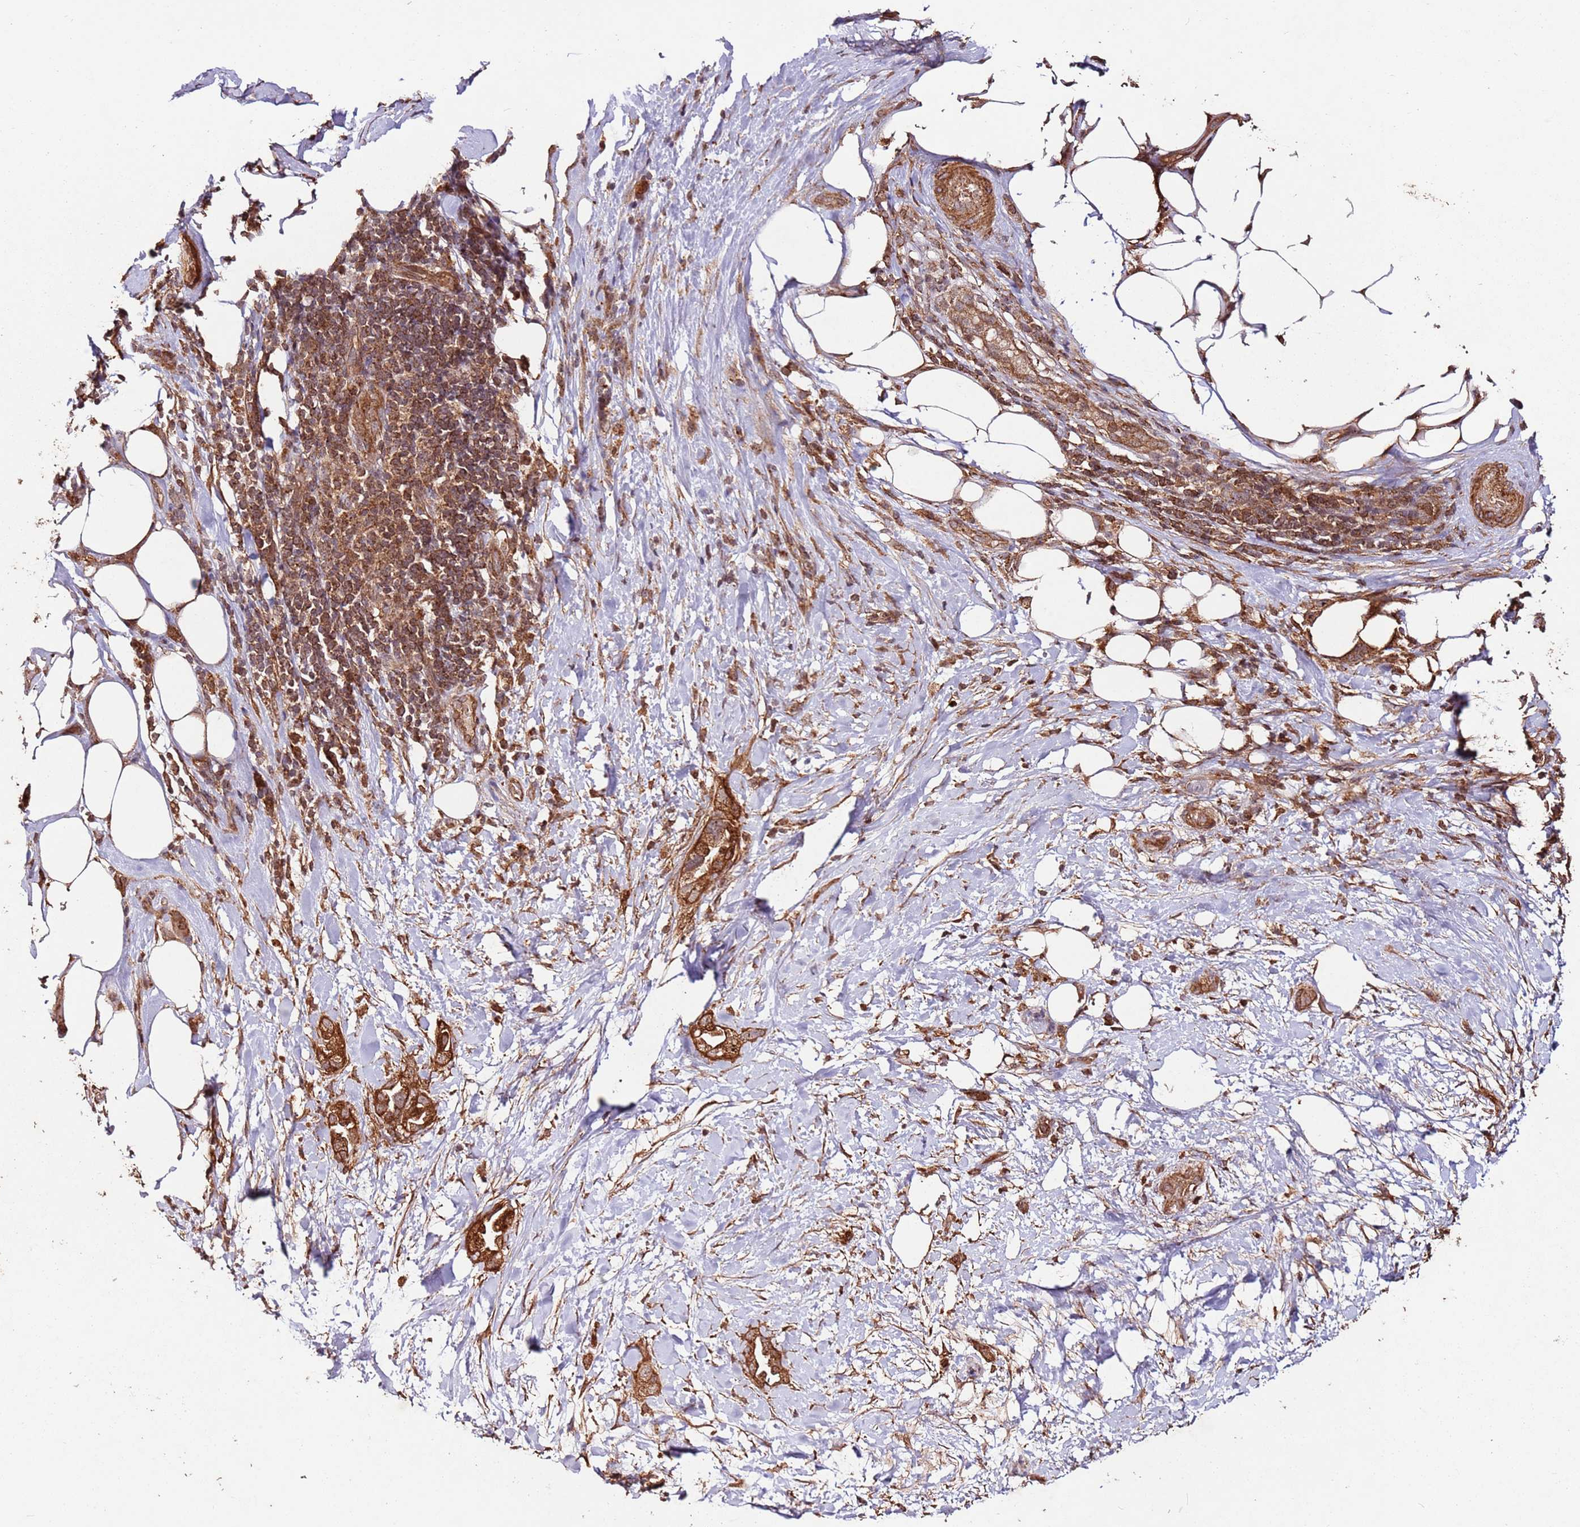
{"staining": {"intensity": "strong", "quantity": ">75%", "location": "cytoplasmic/membranous"}, "tissue": "pancreatic cancer", "cell_type": "Tumor cells", "image_type": "cancer", "snomed": [{"axis": "morphology", "description": "Adenocarcinoma, NOS"}, {"axis": "topography", "description": "Pancreas"}], "caption": "Protein analysis of pancreatic cancer tissue displays strong cytoplasmic/membranous expression in approximately >75% of tumor cells.", "gene": "FAM186A", "patient": {"sex": "male", "age": 44}}